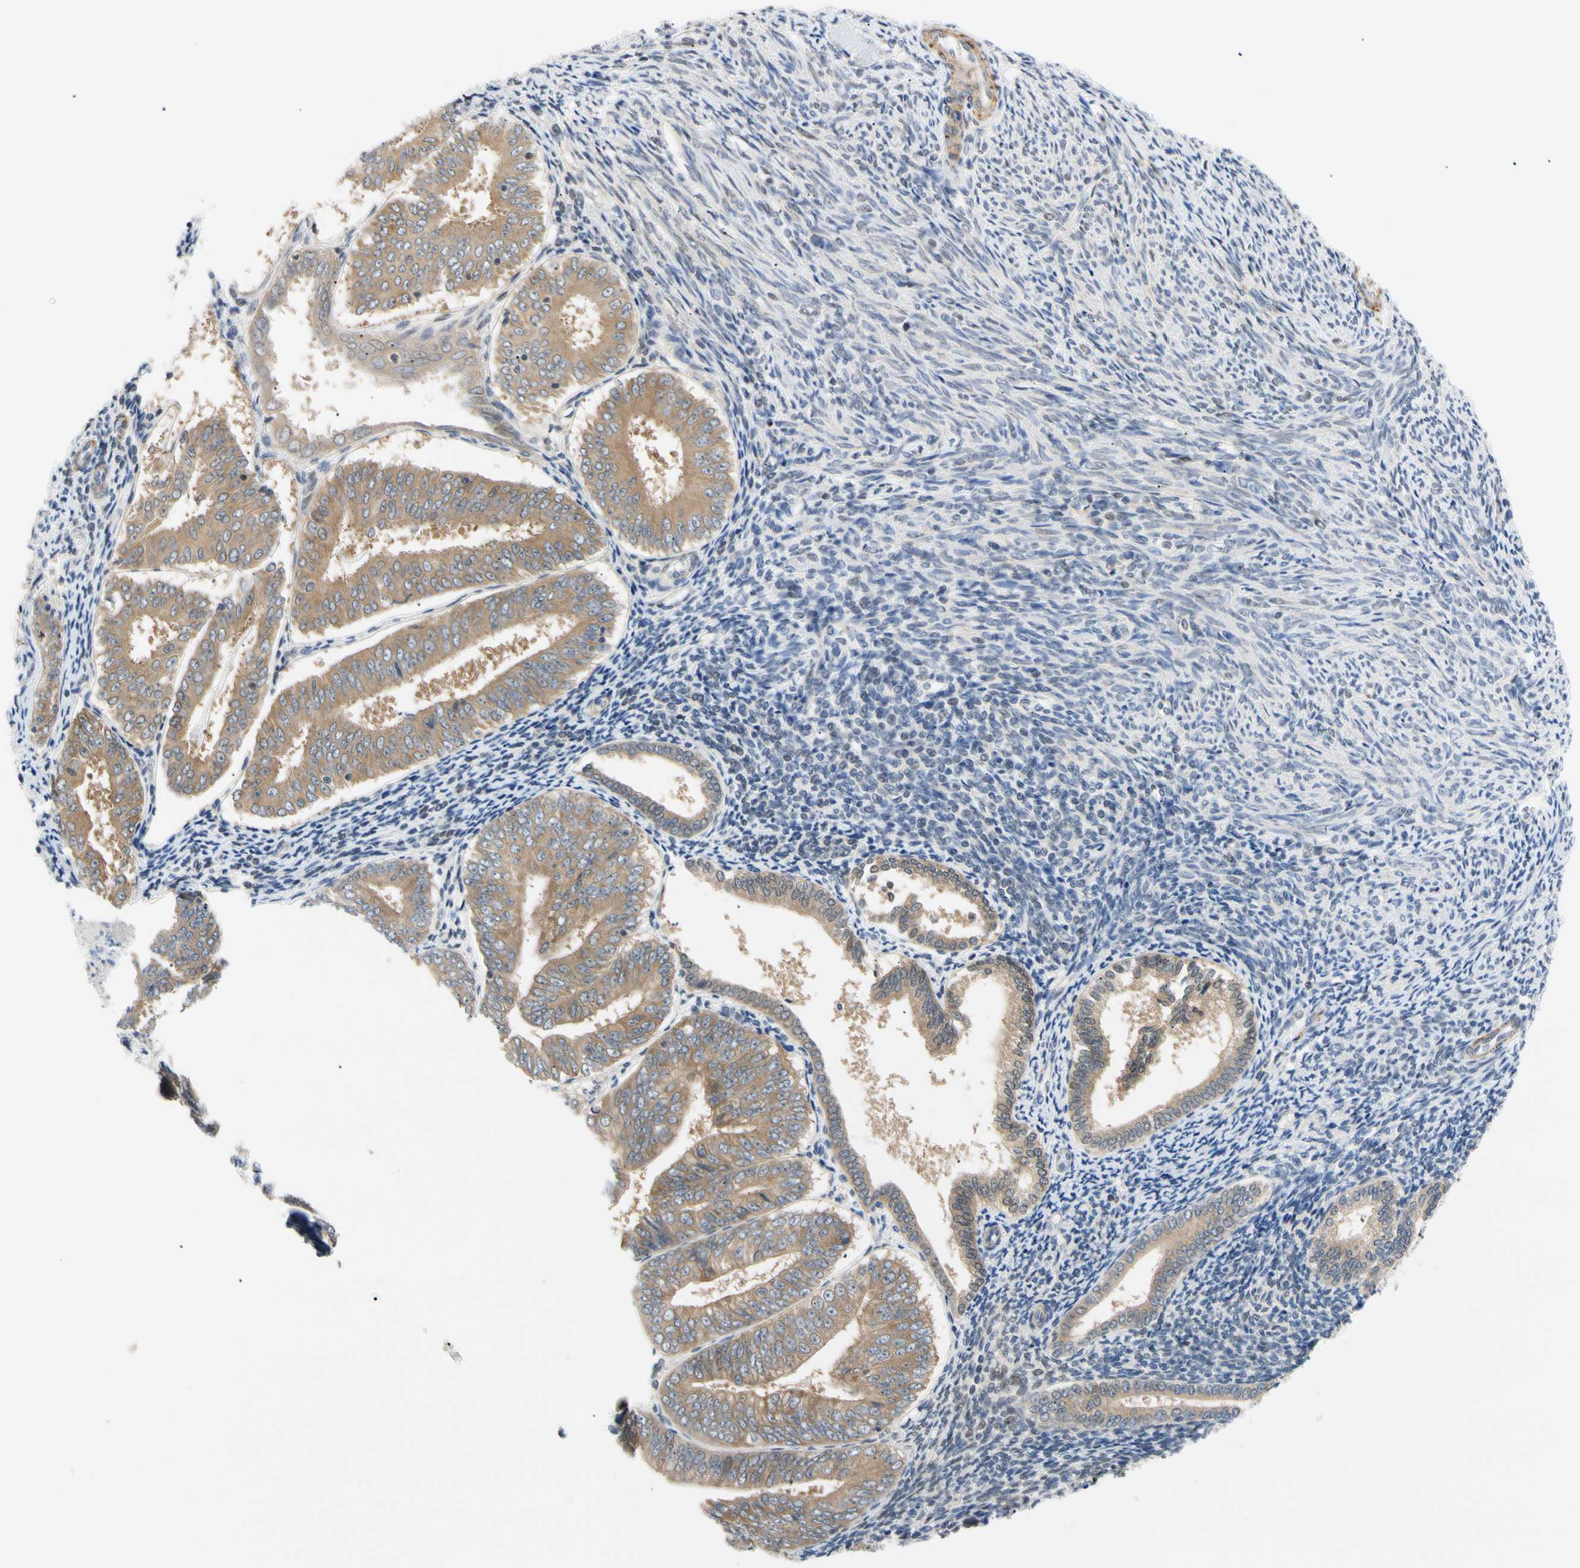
{"staining": {"intensity": "moderate", "quantity": ">75%", "location": "cytoplasmic/membranous"}, "tissue": "endometrial cancer", "cell_type": "Tumor cells", "image_type": "cancer", "snomed": [{"axis": "morphology", "description": "Adenocarcinoma, NOS"}, {"axis": "topography", "description": "Endometrium"}], "caption": "Endometrial cancer (adenocarcinoma) stained with DAB (3,3'-diaminobenzidine) immunohistochemistry exhibits medium levels of moderate cytoplasmic/membranous expression in approximately >75% of tumor cells.", "gene": "SEC23B", "patient": {"sex": "female", "age": 63}}